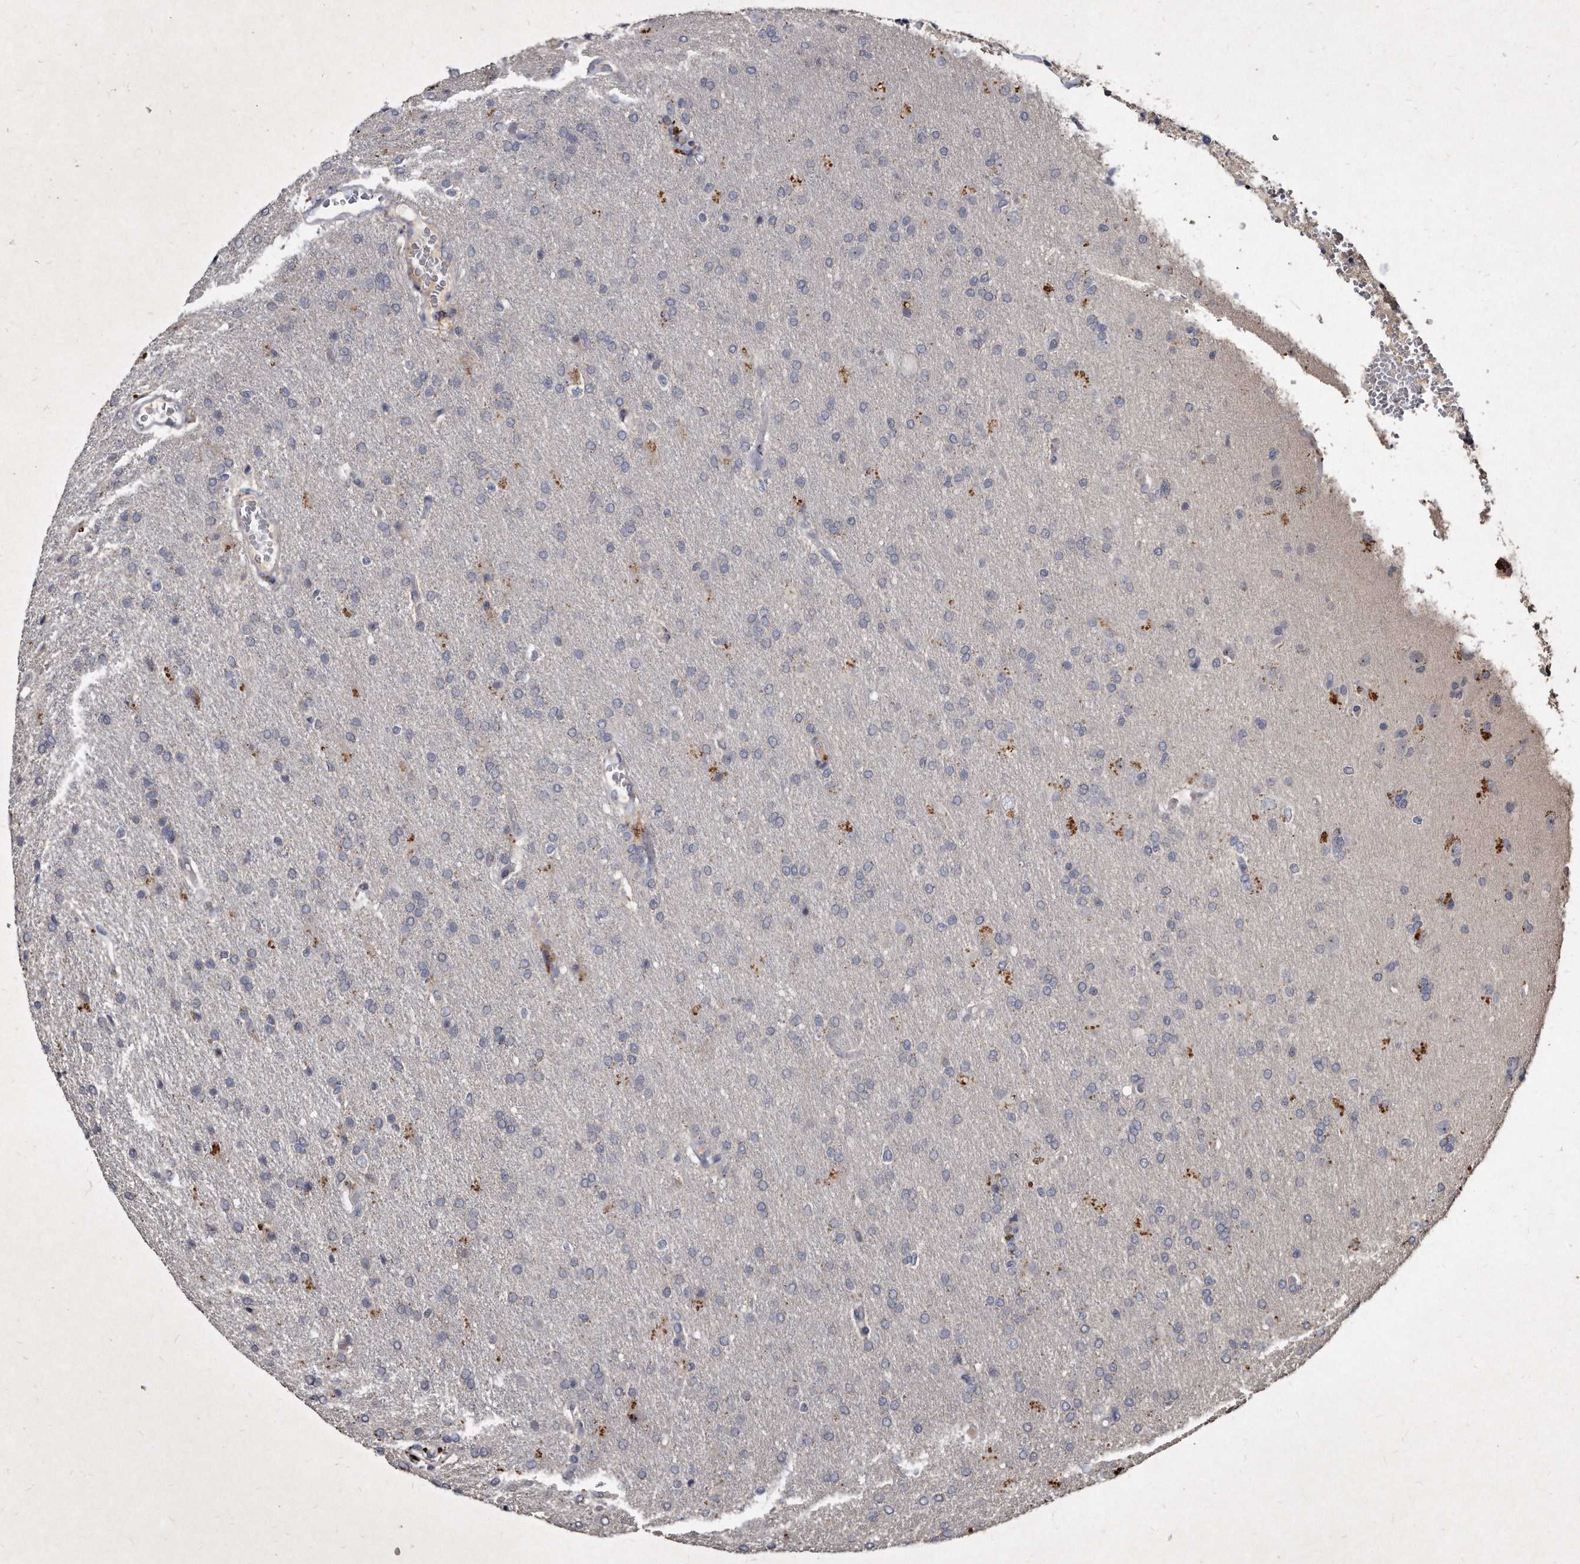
{"staining": {"intensity": "negative", "quantity": "none", "location": "none"}, "tissue": "glioma", "cell_type": "Tumor cells", "image_type": "cancer", "snomed": [{"axis": "morphology", "description": "Glioma, malignant, High grade"}, {"axis": "topography", "description": "Brain"}], "caption": "Immunohistochemistry of high-grade glioma (malignant) shows no expression in tumor cells.", "gene": "KLHDC3", "patient": {"sex": "male", "age": 72}}